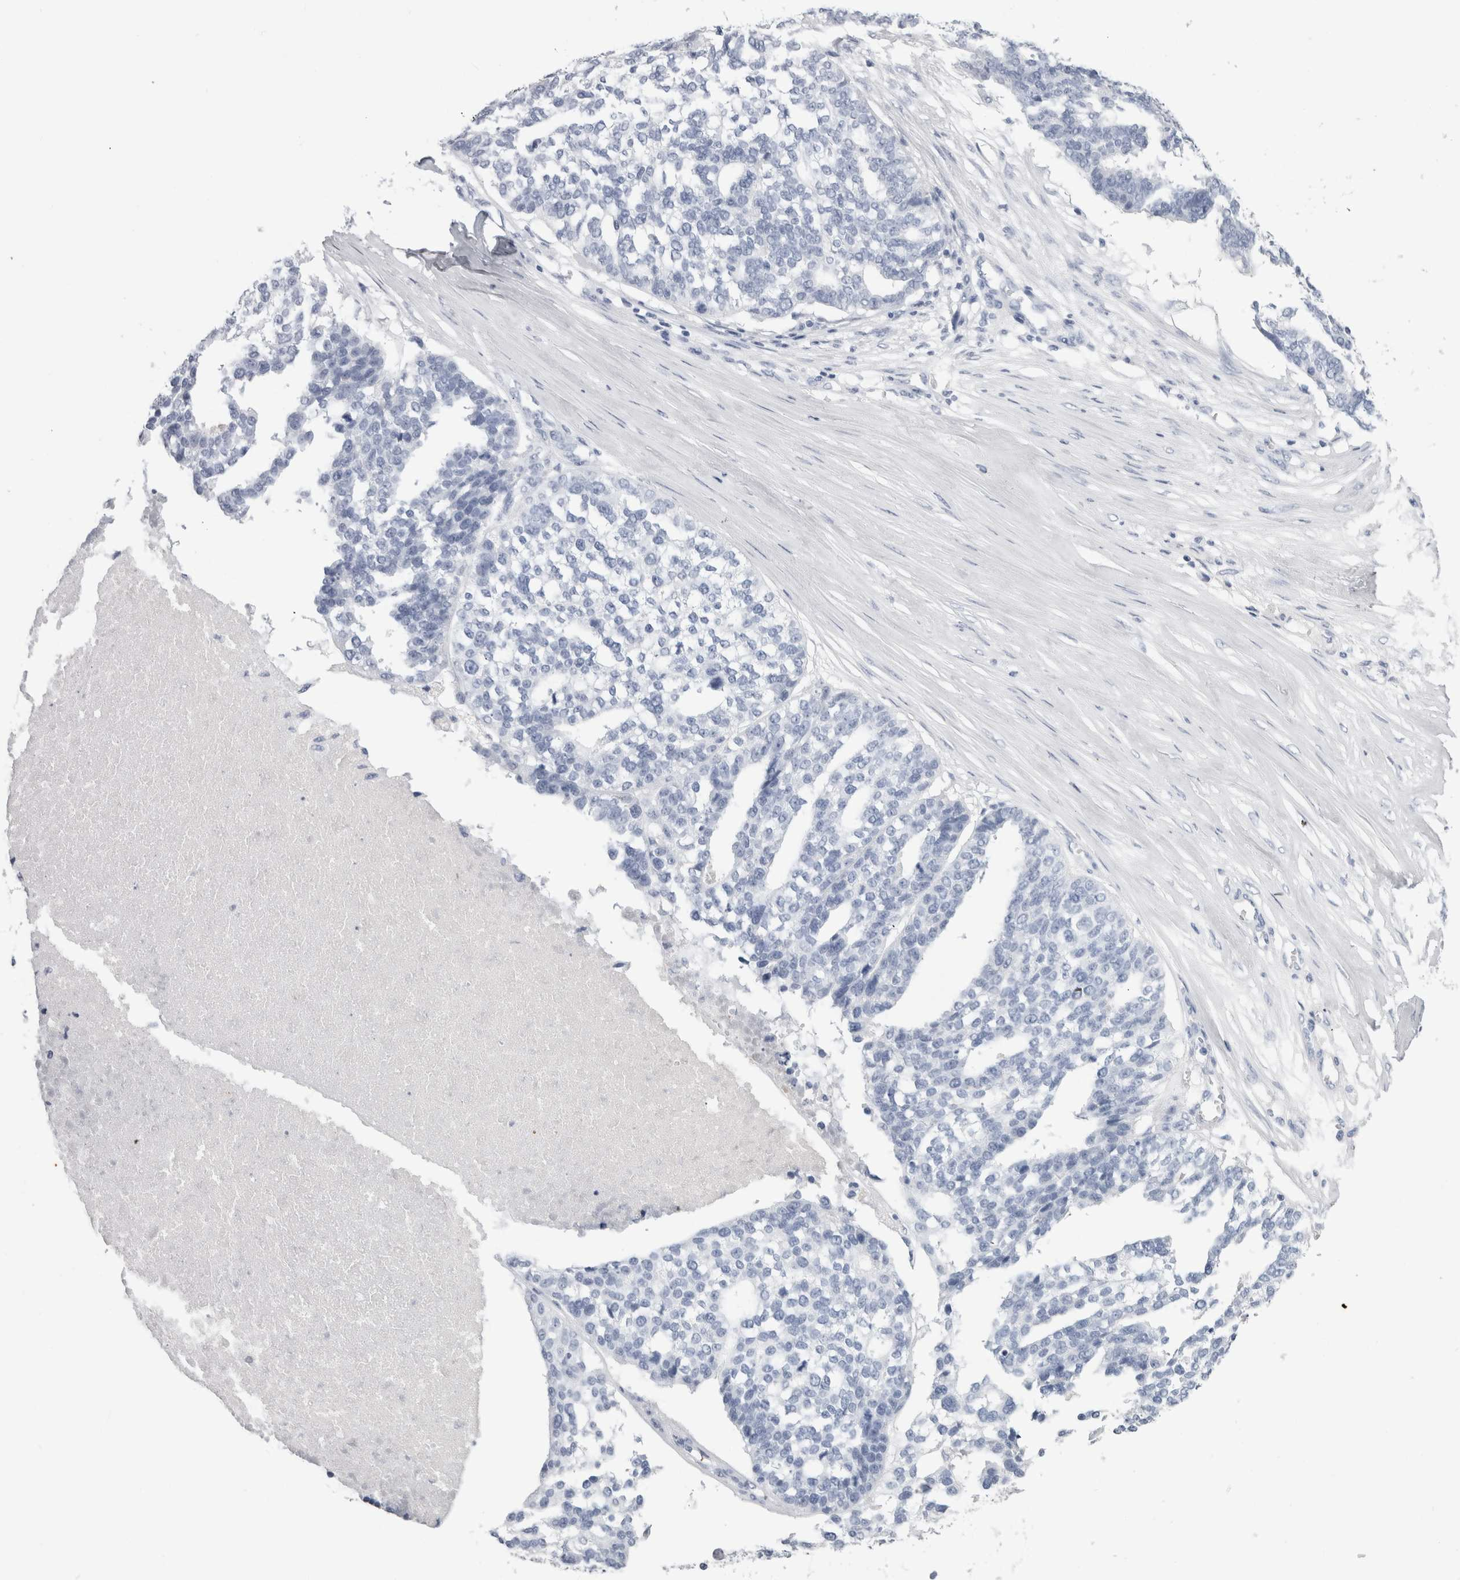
{"staining": {"intensity": "negative", "quantity": "none", "location": "none"}, "tissue": "ovarian cancer", "cell_type": "Tumor cells", "image_type": "cancer", "snomed": [{"axis": "morphology", "description": "Cystadenocarcinoma, serous, NOS"}, {"axis": "topography", "description": "Ovary"}], "caption": "Ovarian cancer was stained to show a protein in brown. There is no significant expression in tumor cells. The staining was performed using DAB (3,3'-diaminobenzidine) to visualize the protein expression in brown, while the nuclei were stained in blue with hematoxylin (Magnification: 20x).", "gene": "S100A12", "patient": {"sex": "female", "age": 59}}